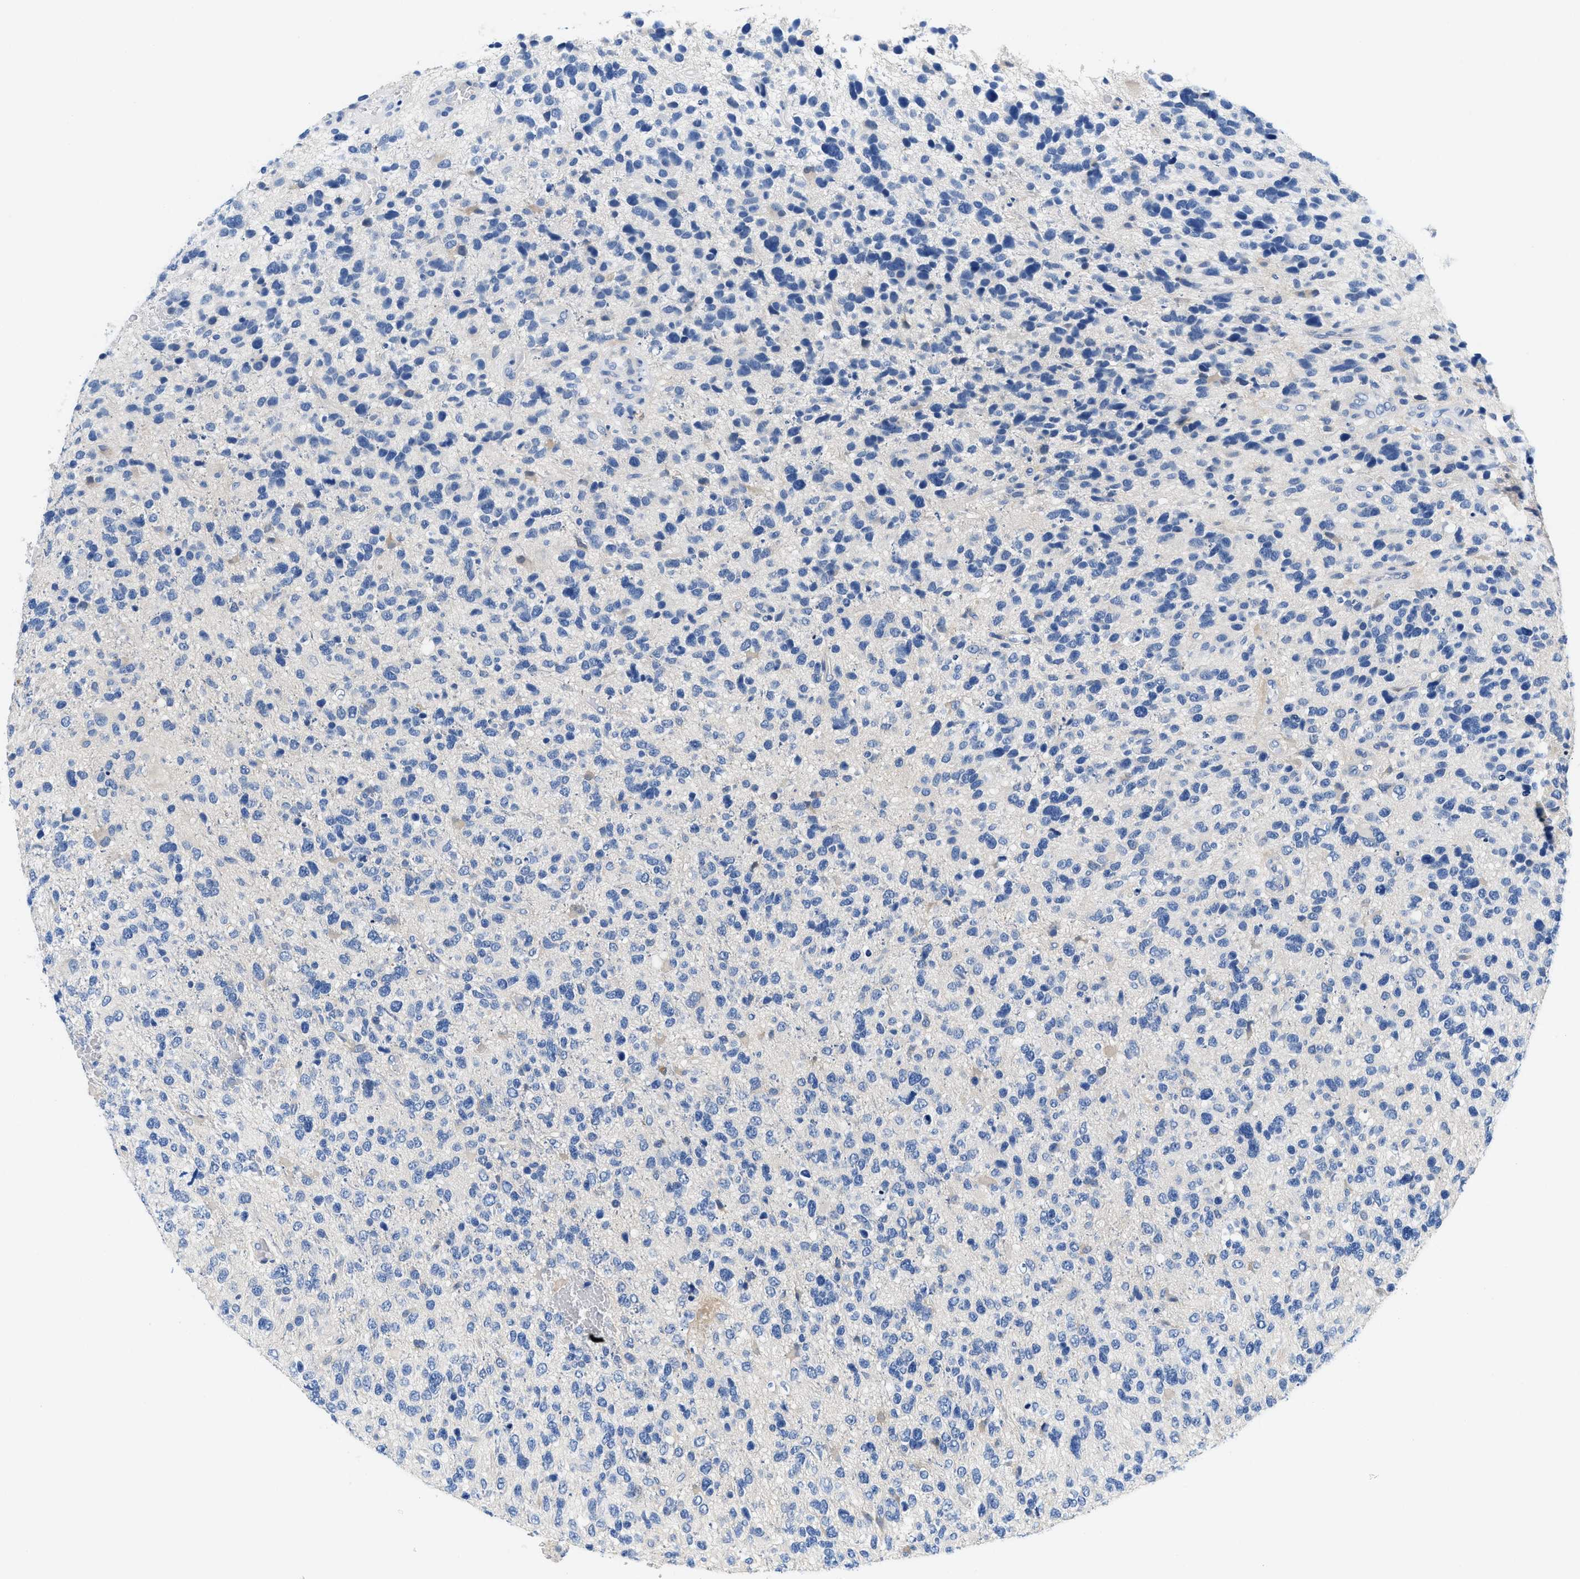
{"staining": {"intensity": "negative", "quantity": "none", "location": "none"}, "tissue": "glioma", "cell_type": "Tumor cells", "image_type": "cancer", "snomed": [{"axis": "morphology", "description": "Glioma, malignant, High grade"}, {"axis": "topography", "description": "Brain"}], "caption": "A high-resolution photomicrograph shows IHC staining of high-grade glioma (malignant), which reveals no significant positivity in tumor cells.", "gene": "BPGM", "patient": {"sex": "female", "age": 58}}